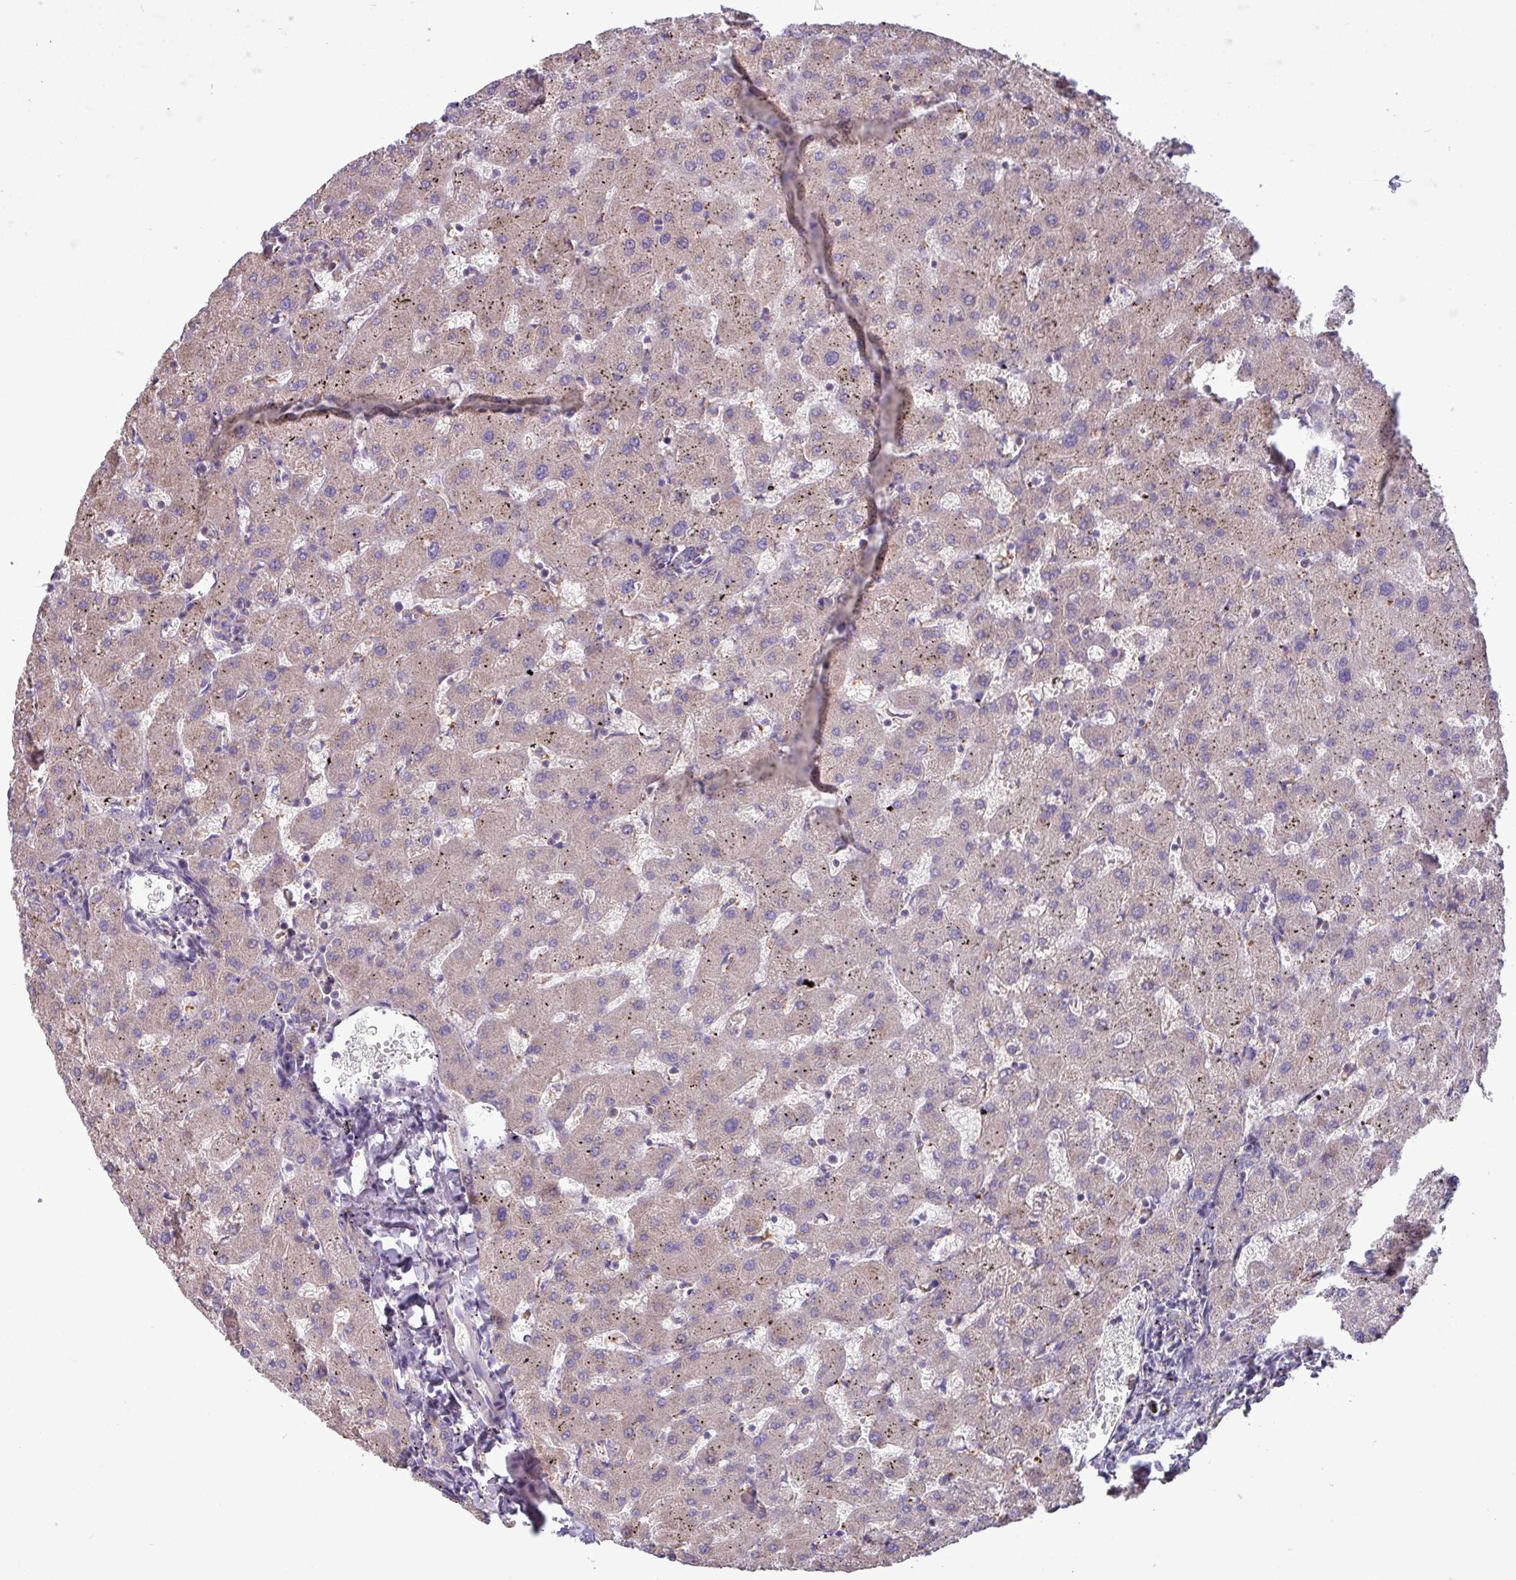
{"staining": {"intensity": "negative", "quantity": "none", "location": "none"}, "tissue": "liver", "cell_type": "Cholangiocytes", "image_type": "normal", "snomed": [{"axis": "morphology", "description": "Normal tissue, NOS"}, {"axis": "topography", "description": "Liver"}], "caption": "IHC of unremarkable liver displays no staining in cholangiocytes.", "gene": "PPM1J", "patient": {"sex": "female", "age": 63}}